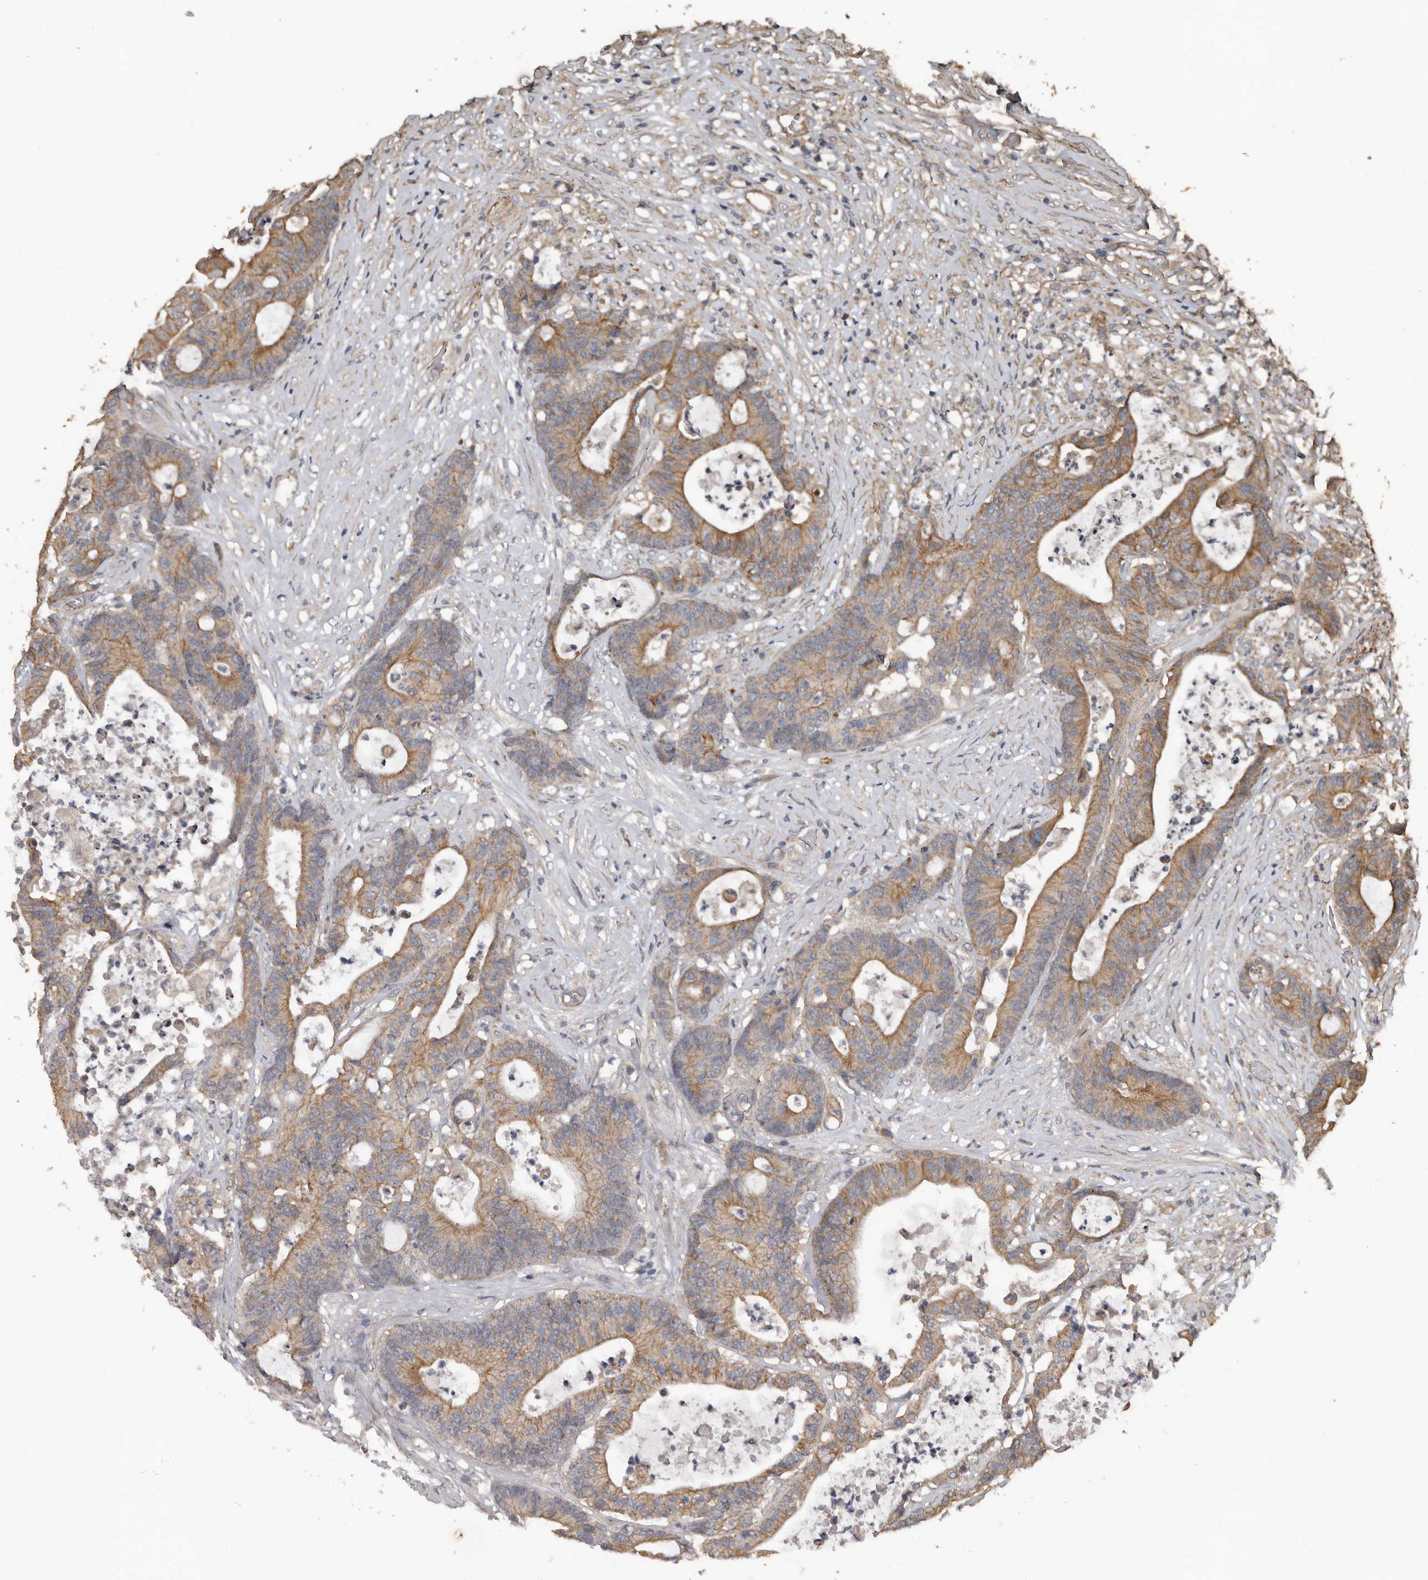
{"staining": {"intensity": "moderate", "quantity": "25%-75%", "location": "cytoplasmic/membranous"}, "tissue": "colorectal cancer", "cell_type": "Tumor cells", "image_type": "cancer", "snomed": [{"axis": "morphology", "description": "Adenocarcinoma, NOS"}, {"axis": "topography", "description": "Colon"}], "caption": "A medium amount of moderate cytoplasmic/membranous staining is present in approximately 25%-75% of tumor cells in colorectal cancer tissue. (brown staining indicates protein expression, while blue staining denotes nuclei).", "gene": "HYAL4", "patient": {"sex": "female", "age": 84}}